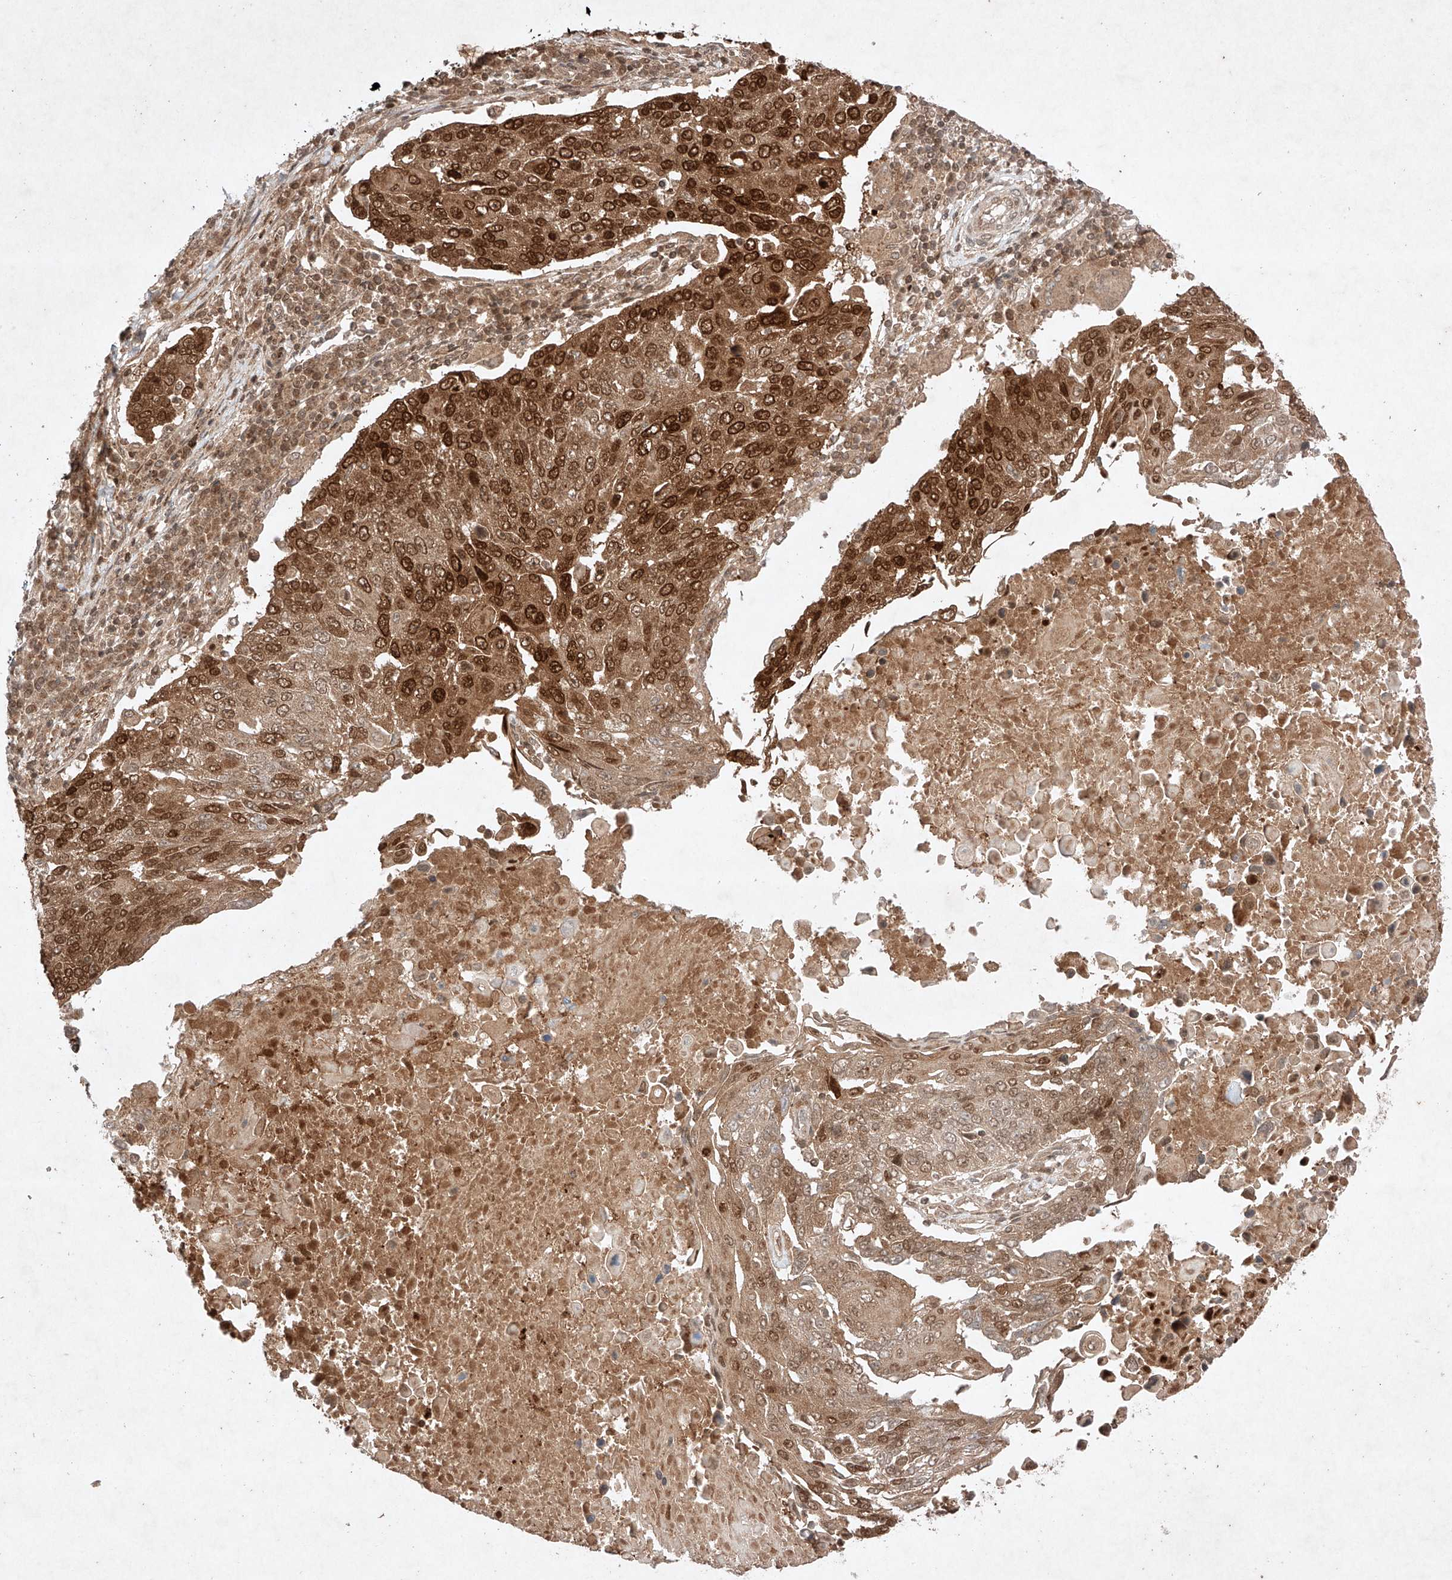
{"staining": {"intensity": "strong", "quantity": ">75%", "location": "cytoplasmic/membranous,nuclear"}, "tissue": "lung cancer", "cell_type": "Tumor cells", "image_type": "cancer", "snomed": [{"axis": "morphology", "description": "Squamous cell carcinoma, NOS"}, {"axis": "topography", "description": "Lung"}], "caption": "A high-resolution micrograph shows IHC staining of lung cancer (squamous cell carcinoma), which demonstrates strong cytoplasmic/membranous and nuclear positivity in about >75% of tumor cells.", "gene": "RNF31", "patient": {"sex": "male", "age": 66}}